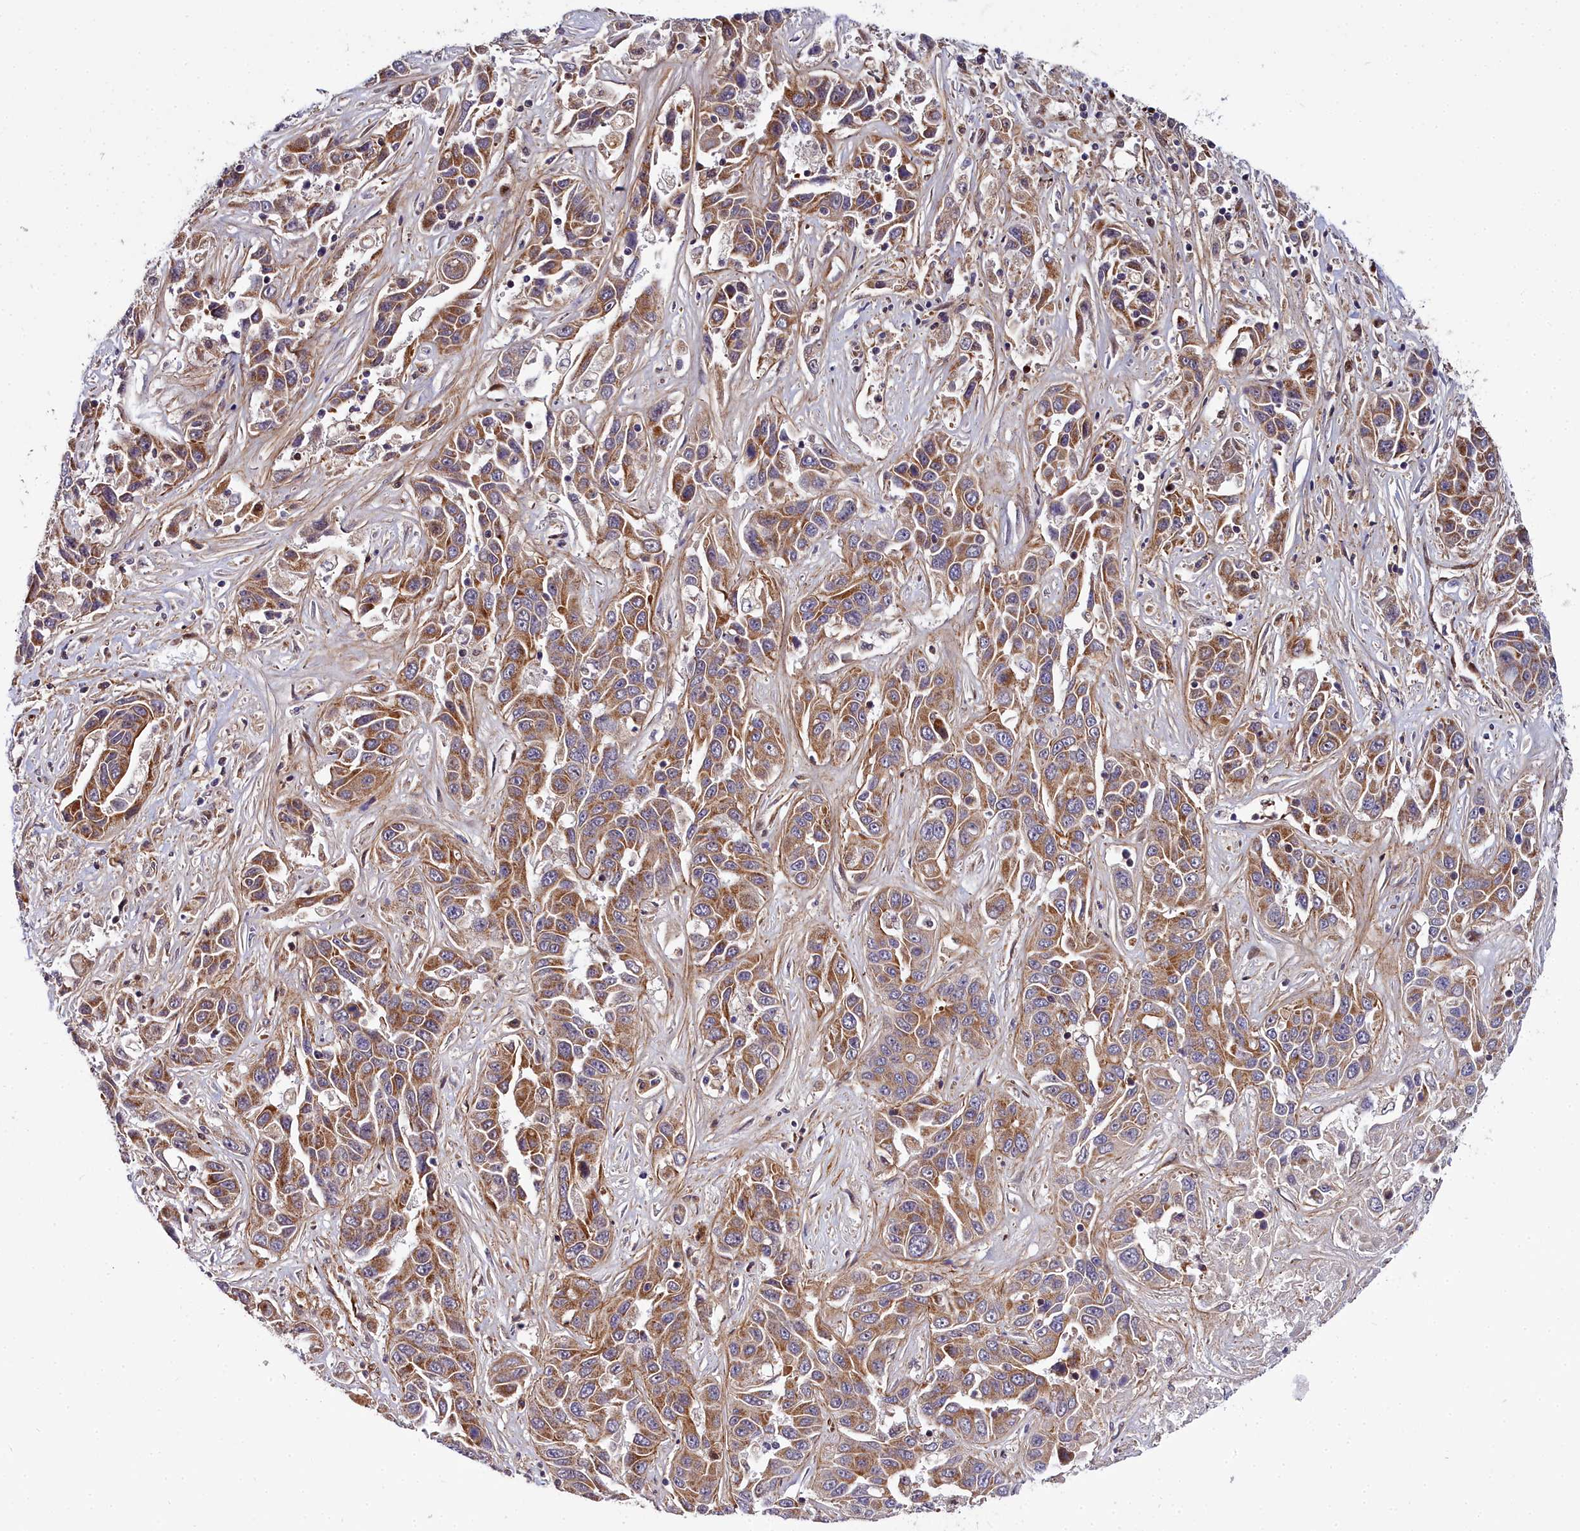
{"staining": {"intensity": "moderate", "quantity": ">75%", "location": "cytoplasmic/membranous"}, "tissue": "liver cancer", "cell_type": "Tumor cells", "image_type": "cancer", "snomed": [{"axis": "morphology", "description": "Cholangiocarcinoma"}, {"axis": "topography", "description": "Liver"}], "caption": "Protein staining of cholangiocarcinoma (liver) tissue shows moderate cytoplasmic/membranous staining in approximately >75% of tumor cells.", "gene": "MRPS11", "patient": {"sex": "female", "age": 52}}